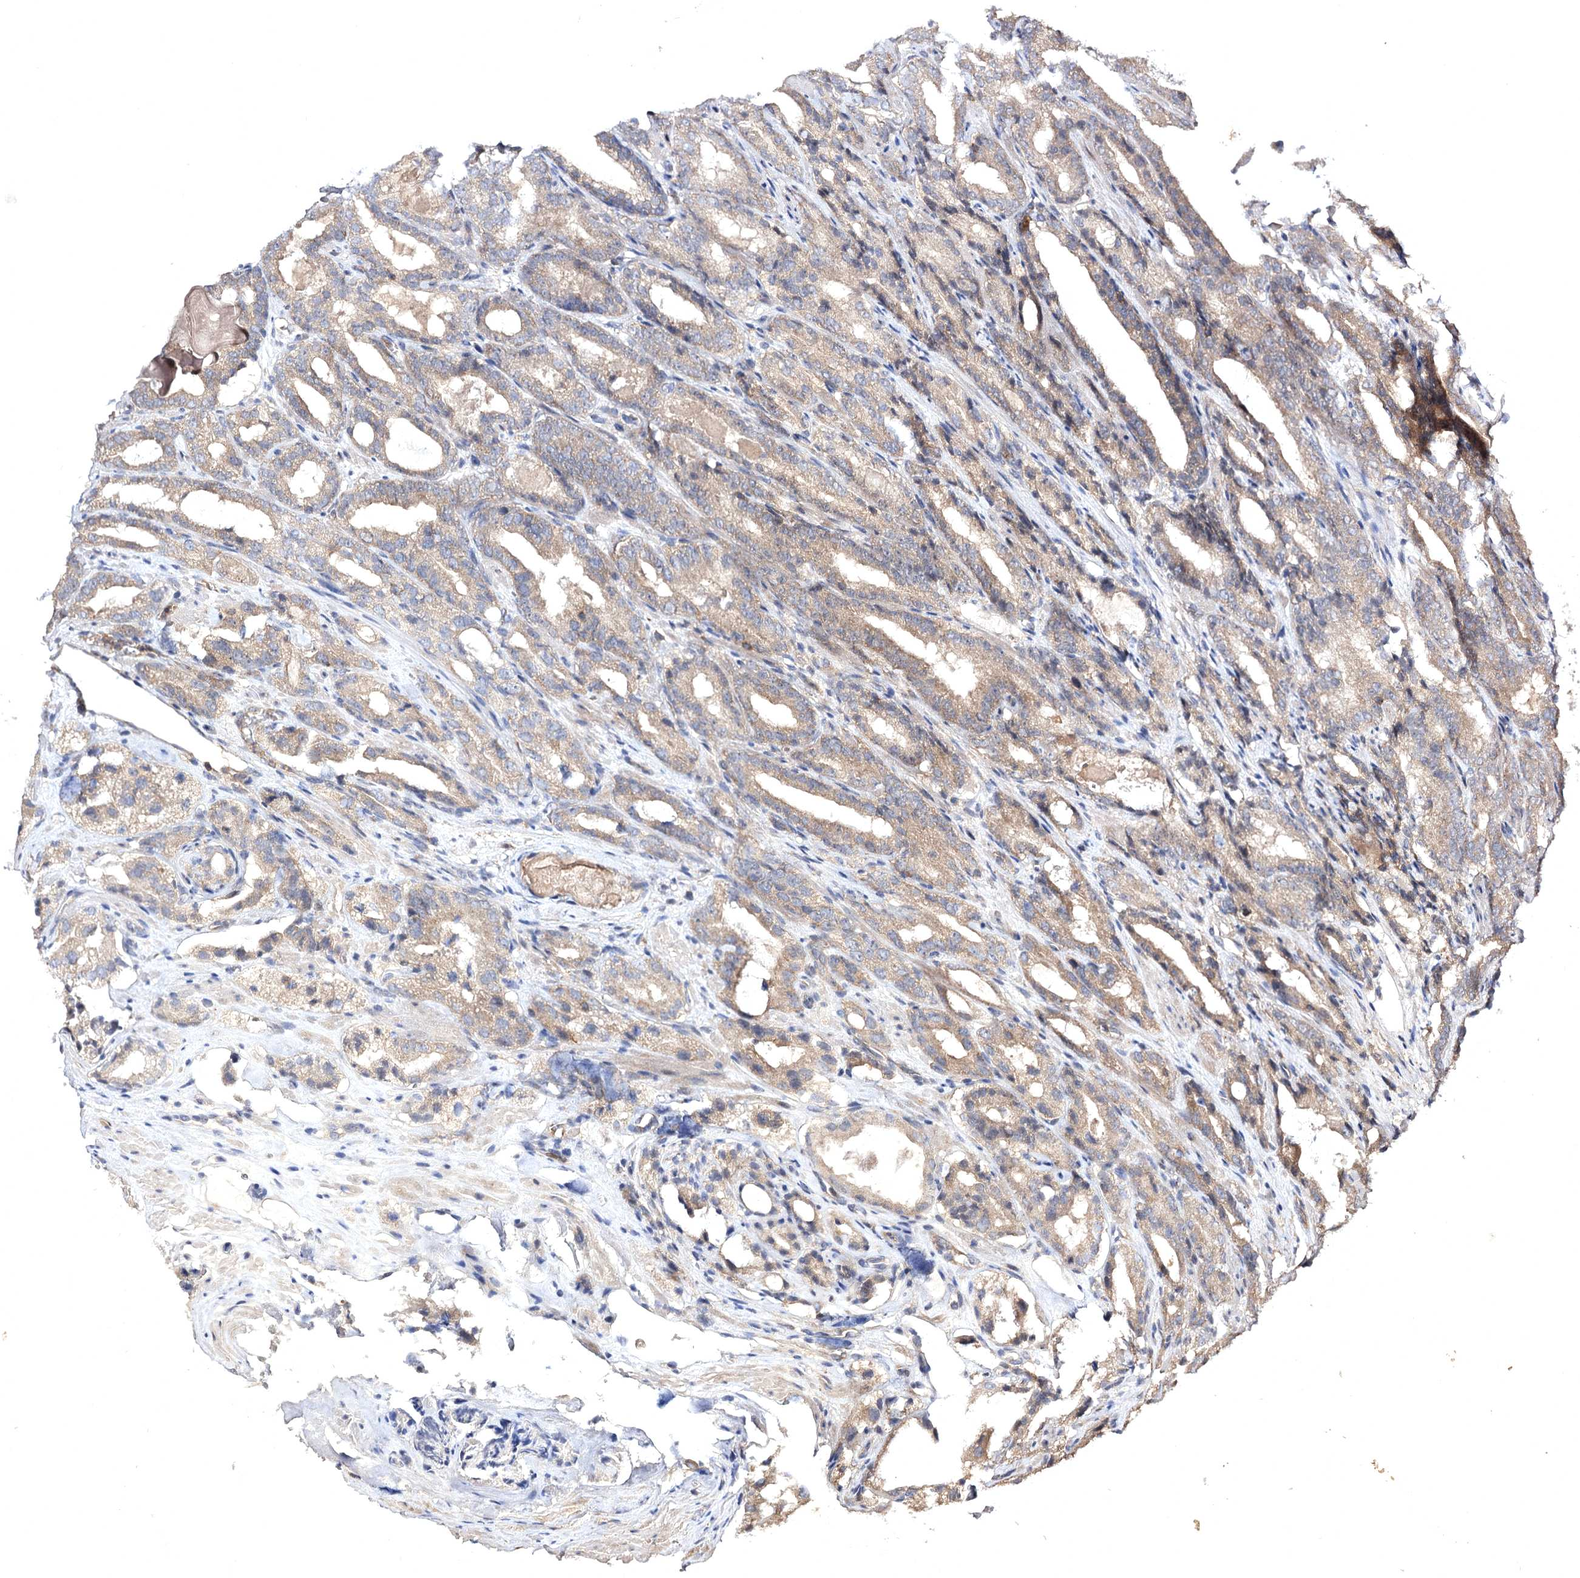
{"staining": {"intensity": "moderate", "quantity": "25%-75%", "location": "cytoplasmic/membranous"}, "tissue": "prostate cancer", "cell_type": "Tumor cells", "image_type": "cancer", "snomed": [{"axis": "morphology", "description": "Adenocarcinoma, High grade"}, {"axis": "topography", "description": "Prostate"}], "caption": "Immunohistochemical staining of prostate adenocarcinoma (high-grade) displays moderate cytoplasmic/membranous protein expression in approximately 25%-75% of tumor cells.", "gene": "BCR", "patient": {"sex": "male", "age": 57}}